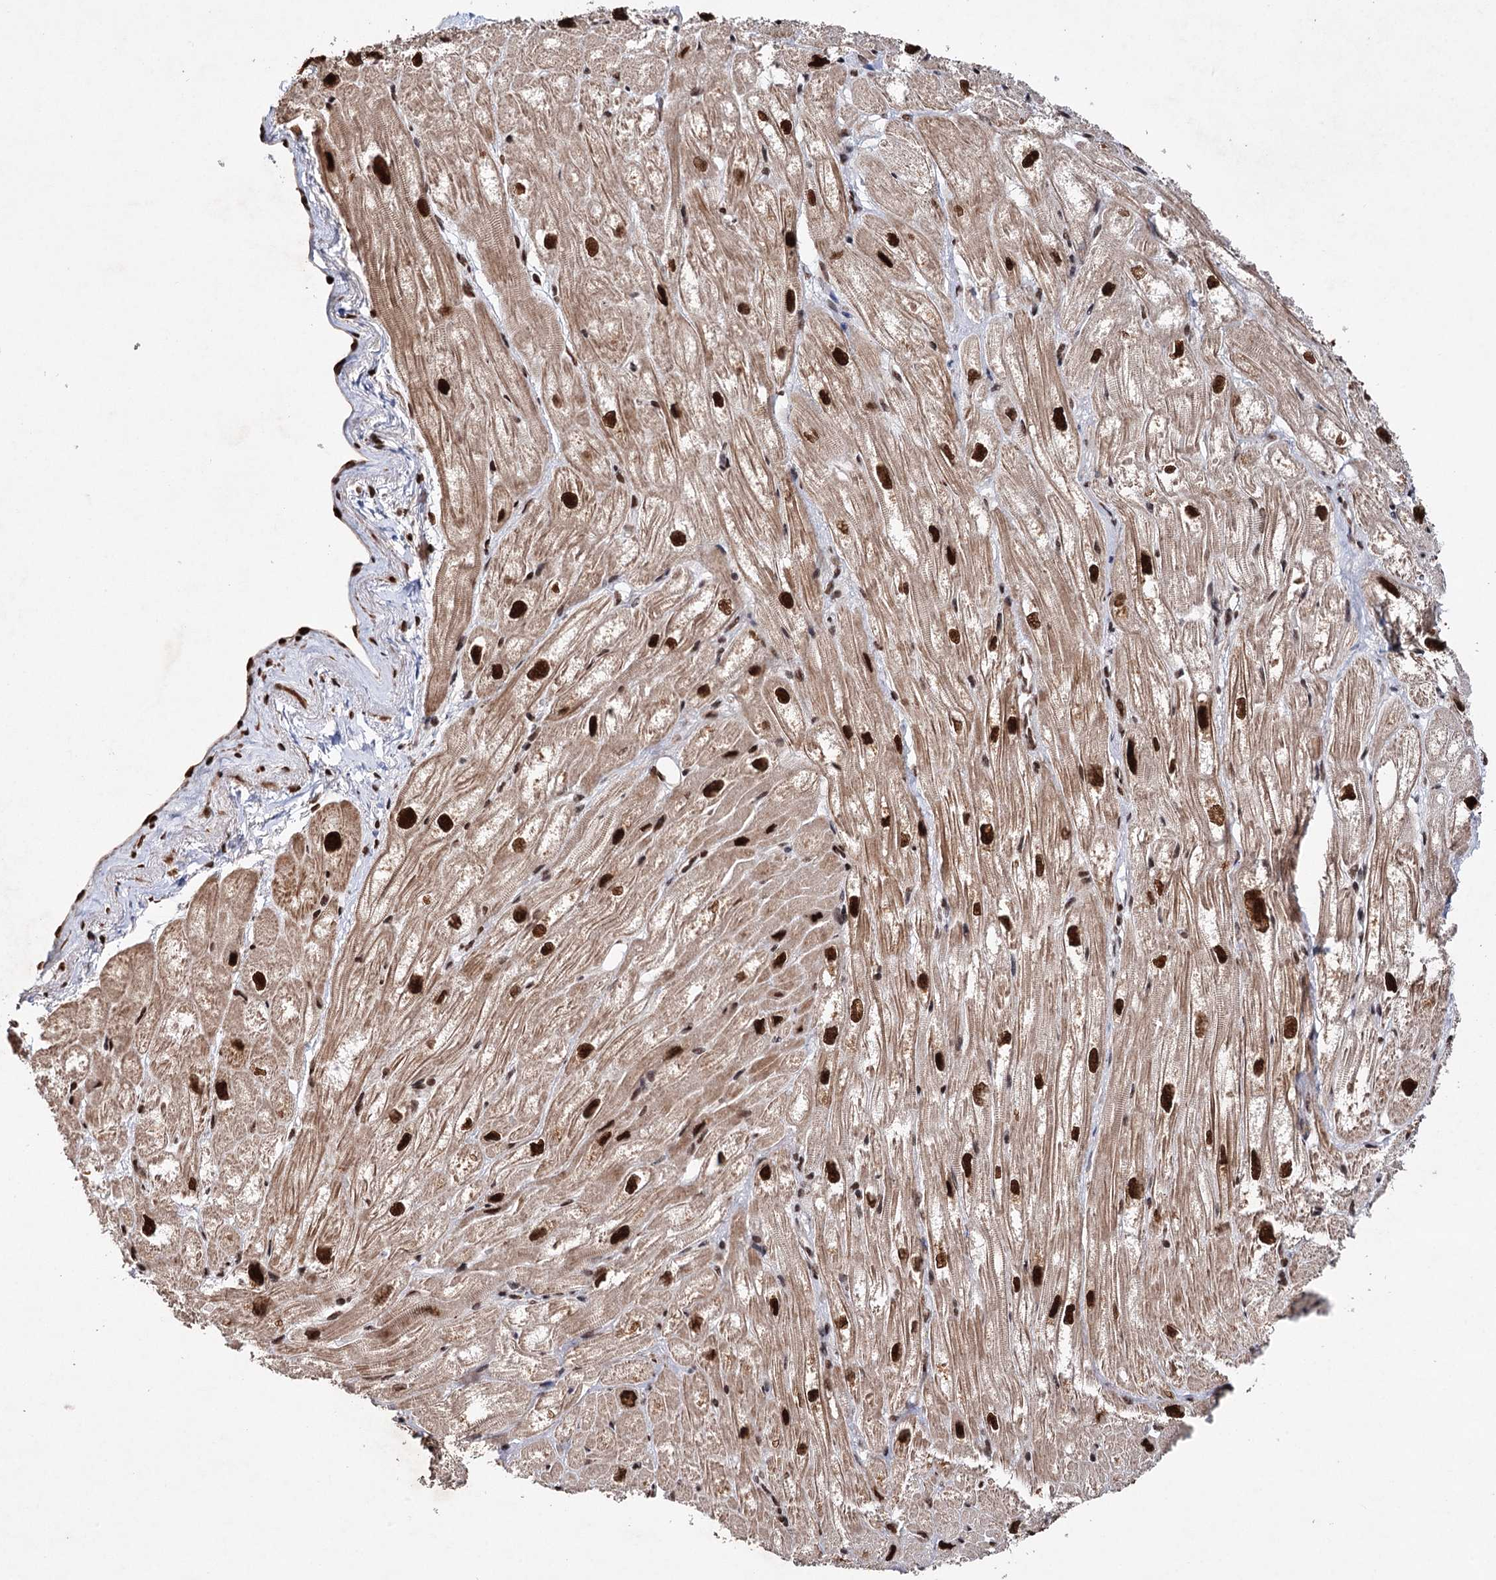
{"staining": {"intensity": "strong", "quantity": ">75%", "location": "nuclear"}, "tissue": "heart muscle", "cell_type": "Cardiomyocytes", "image_type": "normal", "snomed": [{"axis": "morphology", "description": "Normal tissue, NOS"}, {"axis": "topography", "description": "Heart"}], "caption": "This micrograph demonstrates immunohistochemistry staining of benign human heart muscle, with high strong nuclear expression in approximately >75% of cardiomyocytes.", "gene": "MATR3", "patient": {"sex": "male", "age": 50}}